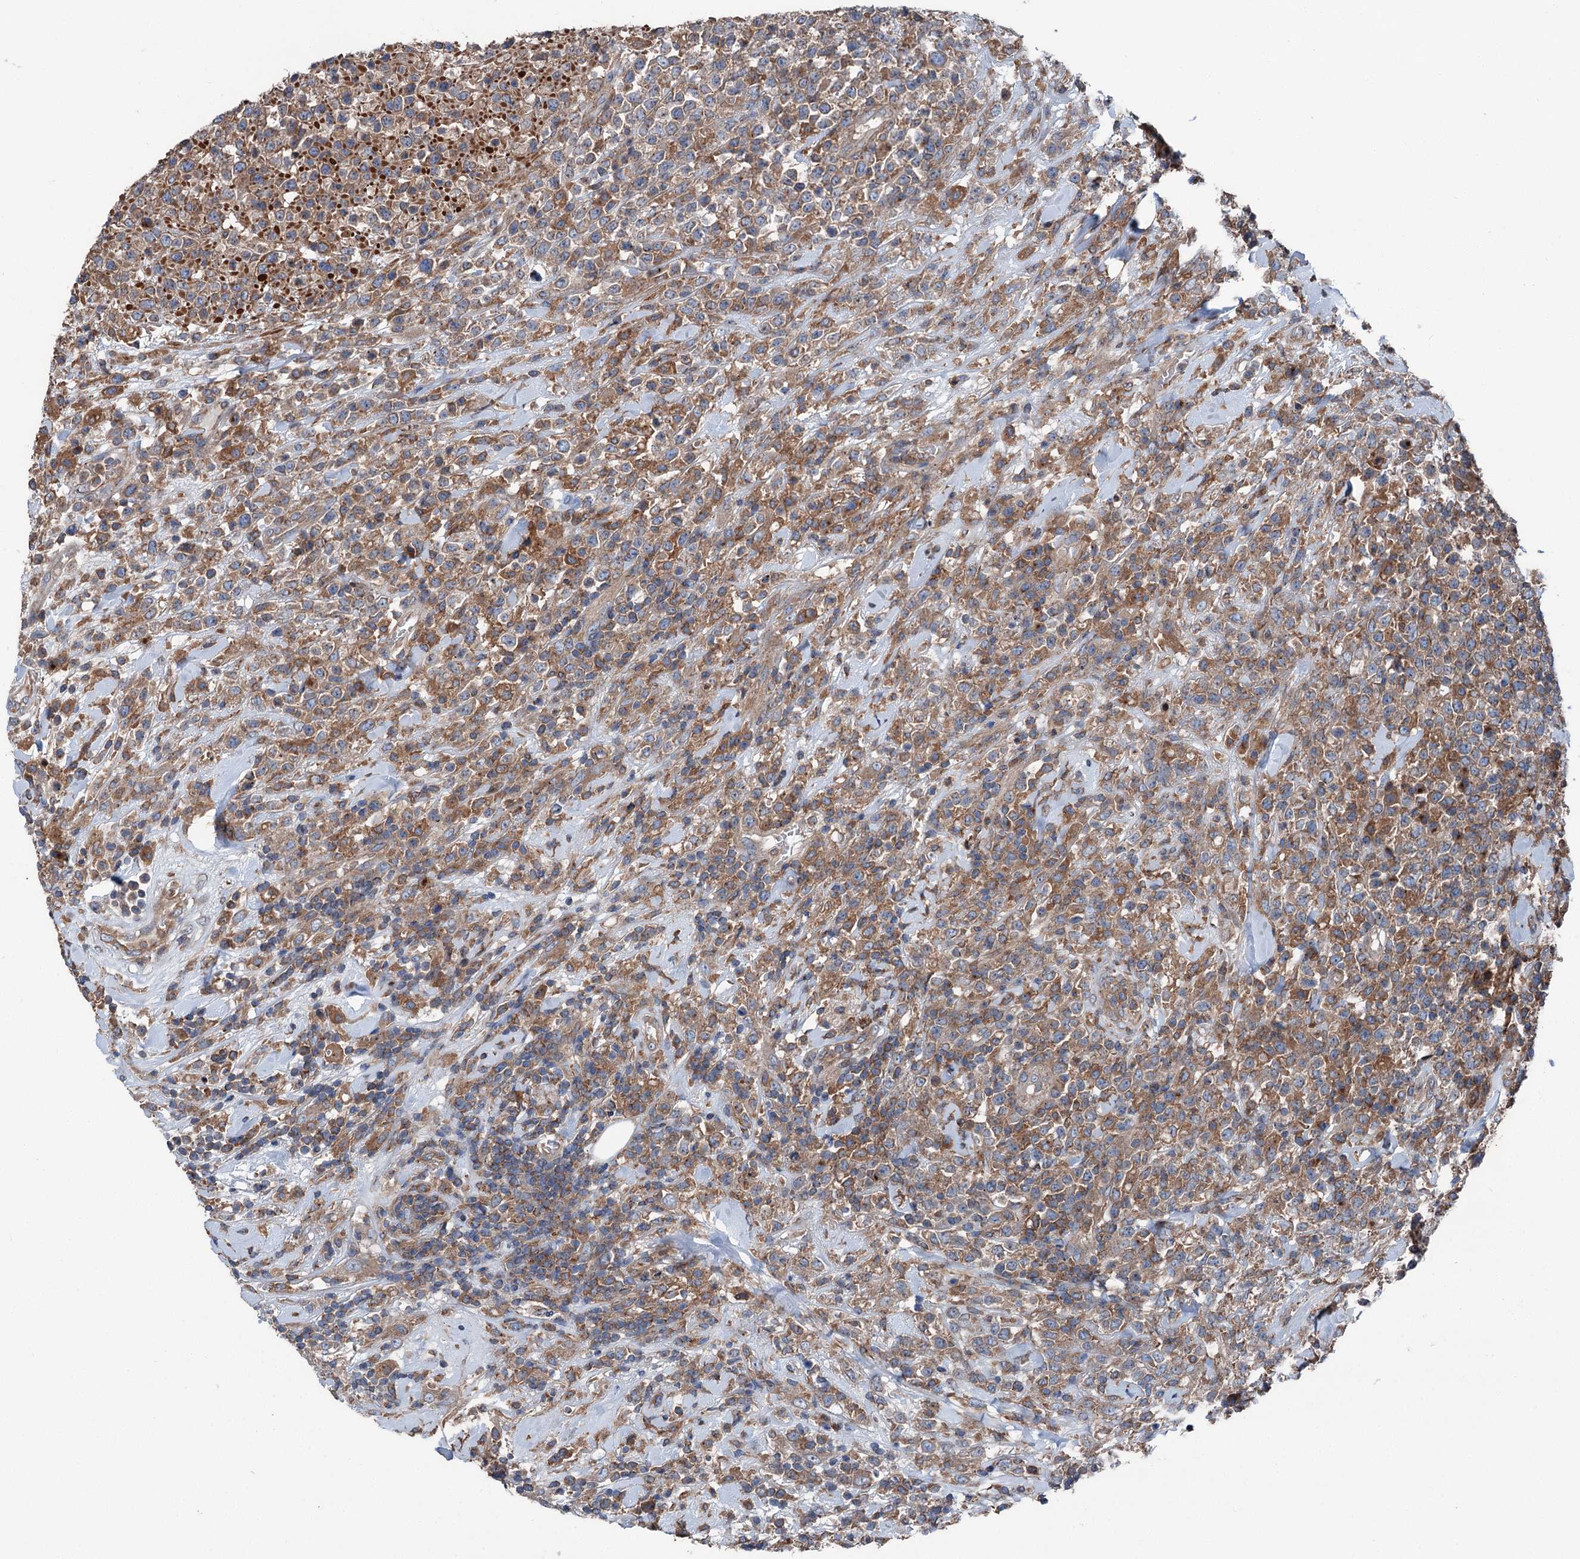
{"staining": {"intensity": "moderate", "quantity": ">75%", "location": "cytoplasmic/membranous"}, "tissue": "lymphoma", "cell_type": "Tumor cells", "image_type": "cancer", "snomed": [{"axis": "morphology", "description": "Malignant lymphoma, non-Hodgkin's type, High grade"}, {"axis": "topography", "description": "Colon"}], "caption": "Immunohistochemistry (IHC) image of neoplastic tissue: human malignant lymphoma, non-Hodgkin's type (high-grade) stained using immunohistochemistry (IHC) displays medium levels of moderate protein expression localized specifically in the cytoplasmic/membranous of tumor cells, appearing as a cytoplasmic/membranous brown color.", "gene": "RUFY1", "patient": {"sex": "female", "age": 53}}